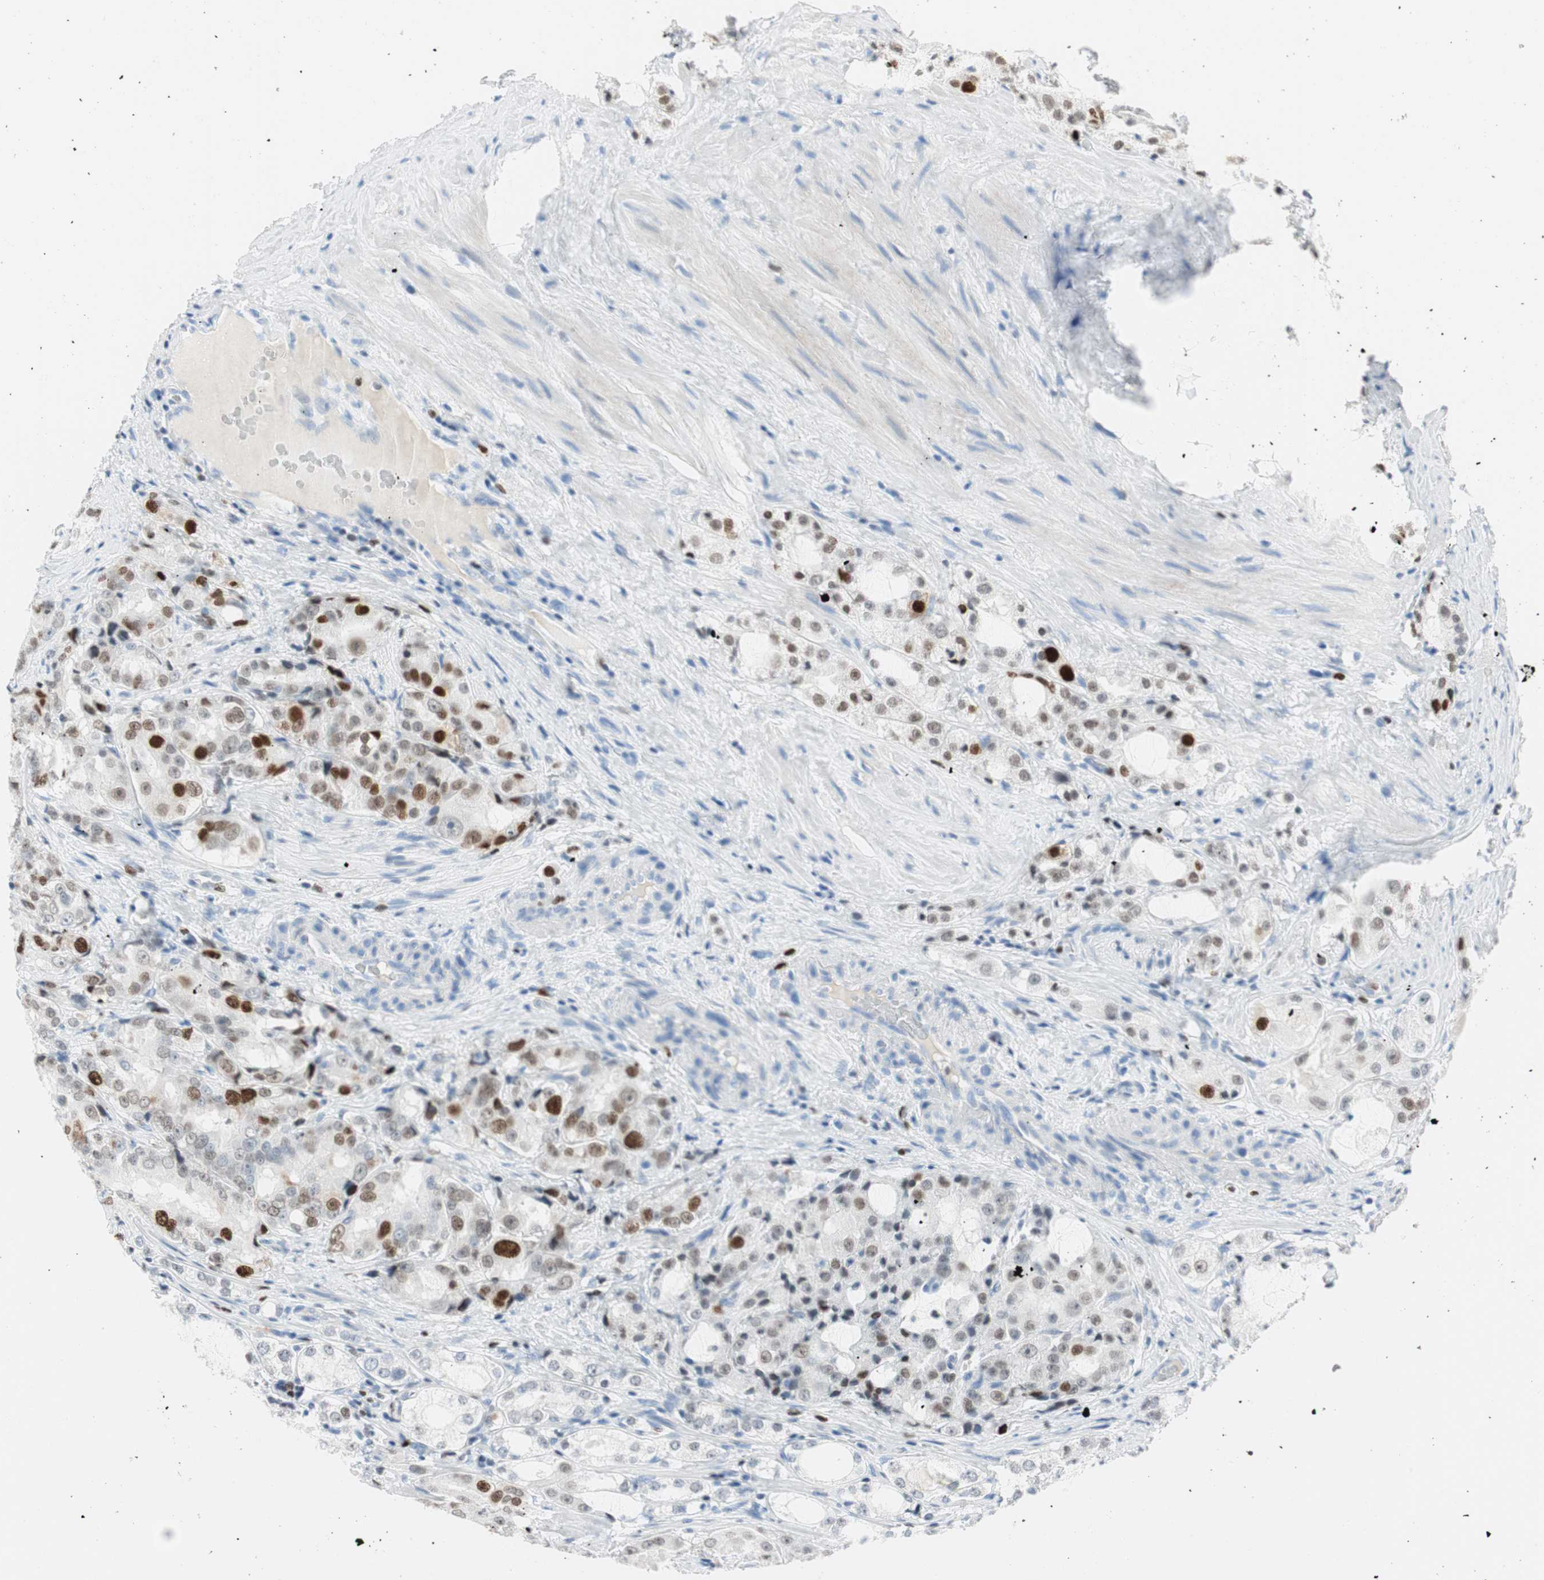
{"staining": {"intensity": "moderate", "quantity": "25%-75%", "location": "nuclear"}, "tissue": "prostate cancer", "cell_type": "Tumor cells", "image_type": "cancer", "snomed": [{"axis": "morphology", "description": "Adenocarcinoma, High grade"}, {"axis": "topography", "description": "Prostate"}], "caption": "About 25%-75% of tumor cells in prostate adenocarcinoma (high-grade) demonstrate moderate nuclear protein expression as visualized by brown immunohistochemical staining.", "gene": "EZH2", "patient": {"sex": "male", "age": 73}}